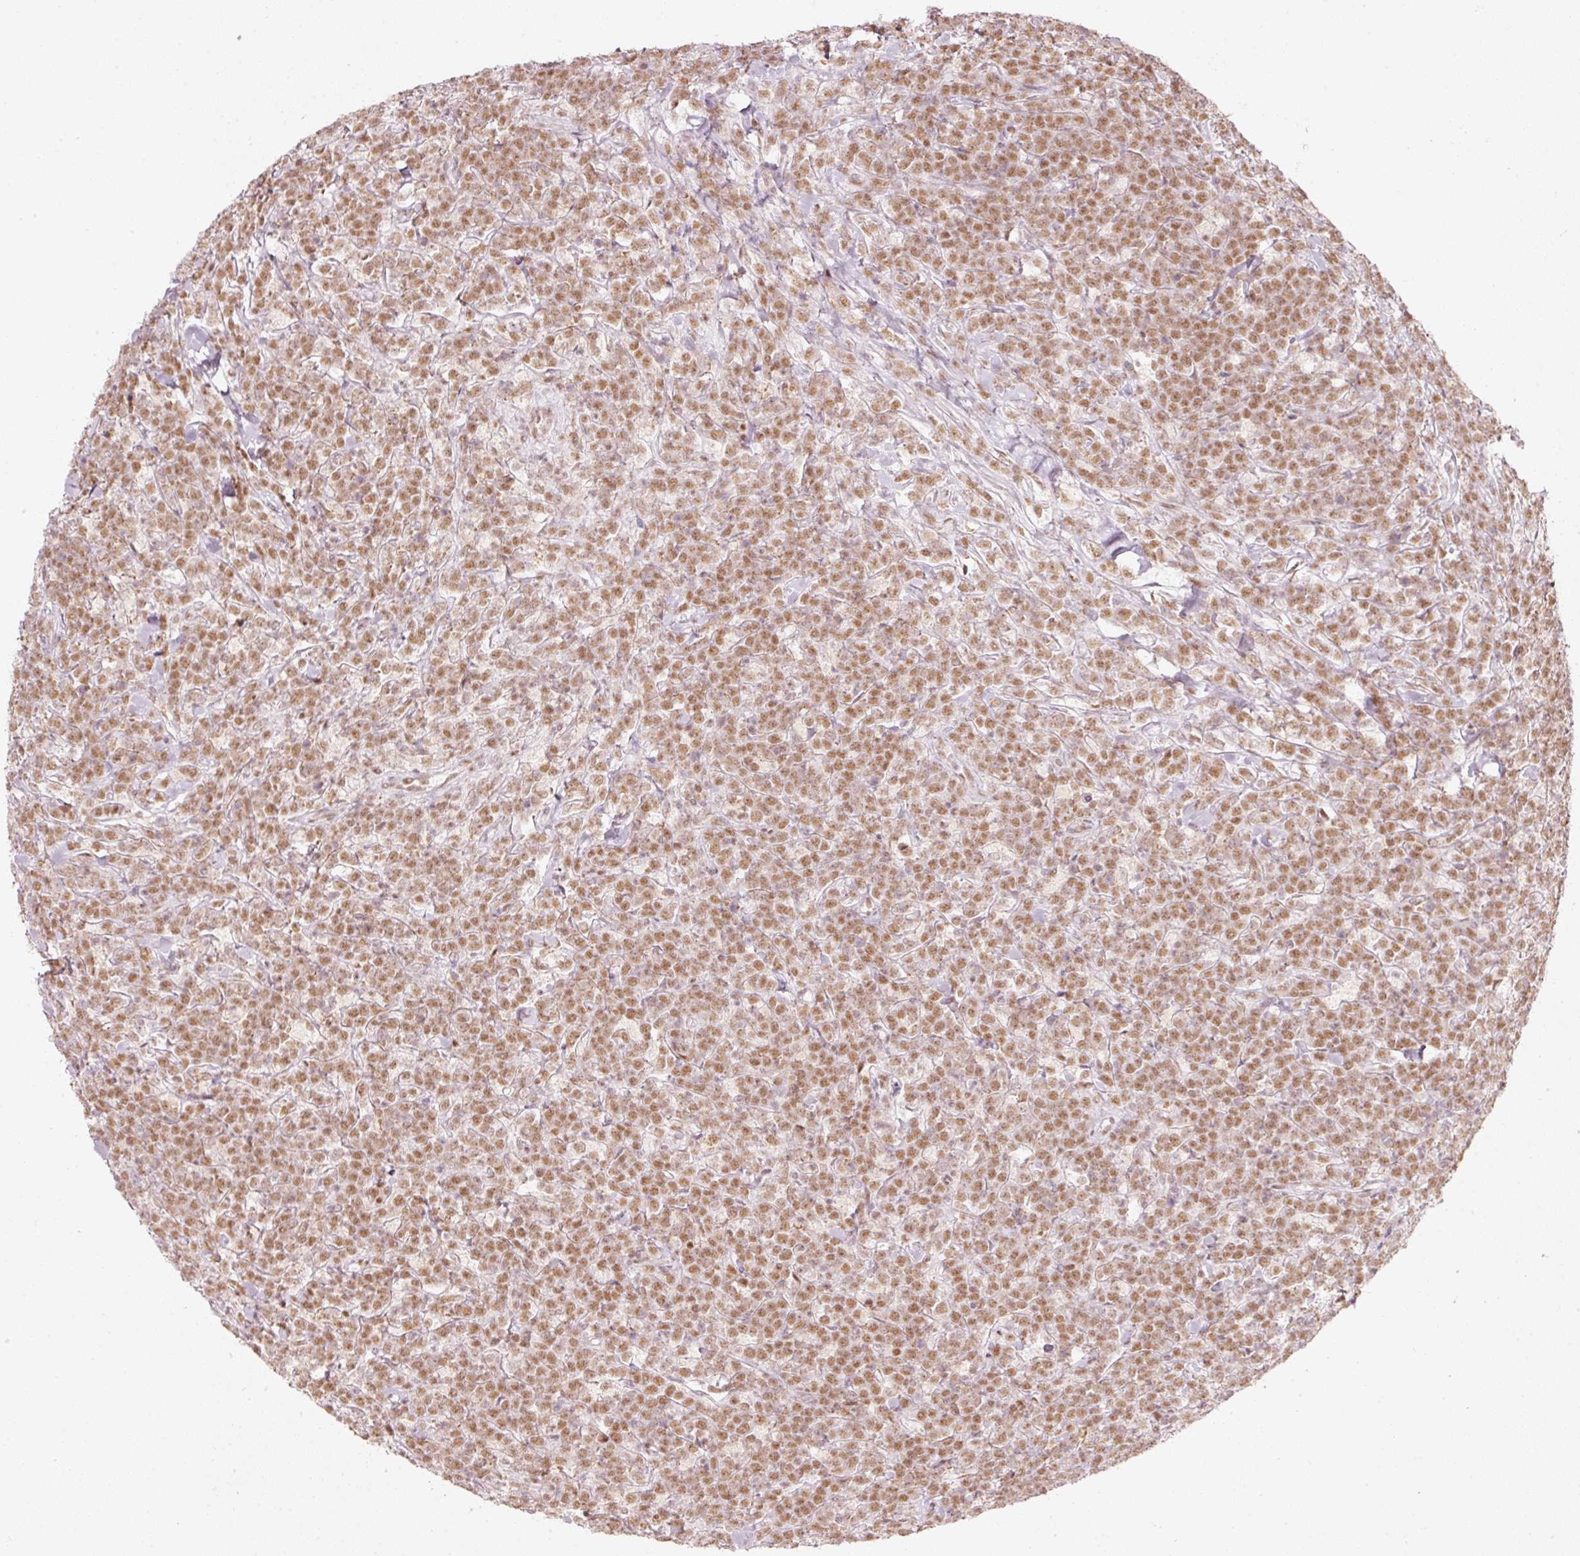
{"staining": {"intensity": "moderate", "quantity": ">75%", "location": "nuclear"}, "tissue": "lymphoma", "cell_type": "Tumor cells", "image_type": "cancer", "snomed": [{"axis": "morphology", "description": "Malignant lymphoma, non-Hodgkin's type, High grade"}, {"axis": "topography", "description": "Small intestine"}], "caption": "Moderate nuclear protein positivity is present in approximately >75% of tumor cells in malignant lymphoma, non-Hodgkin's type (high-grade).", "gene": "PPP1R10", "patient": {"sex": "male", "age": 8}}